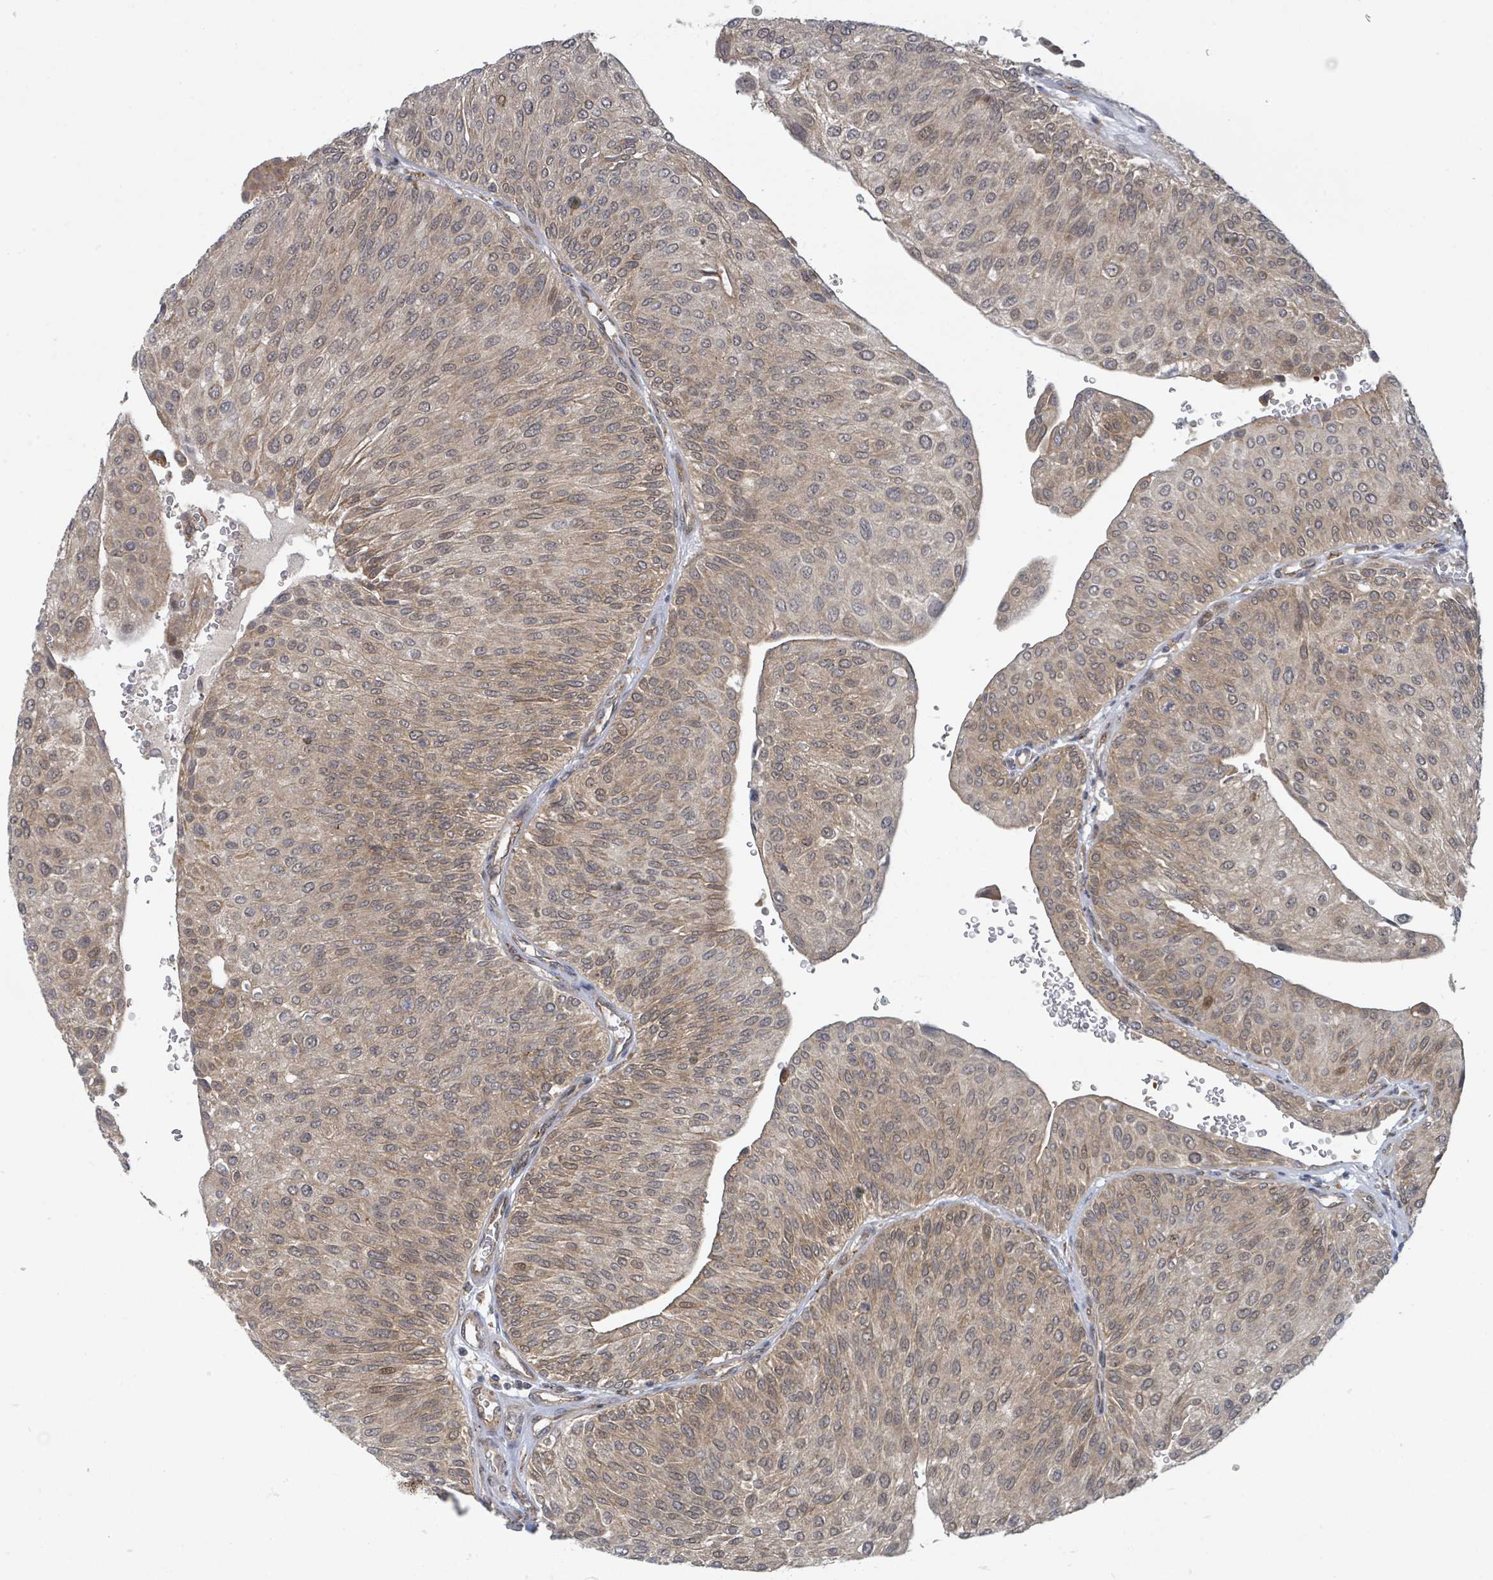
{"staining": {"intensity": "weak", "quantity": "25%-75%", "location": "cytoplasmic/membranous,nuclear"}, "tissue": "urothelial cancer", "cell_type": "Tumor cells", "image_type": "cancer", "snomed": [{"axis": "morphology", "description": "Urothelial carcinoma, NOS"}, {"axis": "topography", "description": "Urinary bladder"}], "caption": "Immunohistochemistry micrograph of urothelial cancer stained for a protein (brown), which demonstrates low levels of weak cytoplasmic/membranous and nuclear expression in approximately 25%-75% of tumor cells.", "gene": "SHROOM2", "patient": {"sex": "male", "age": 67}}